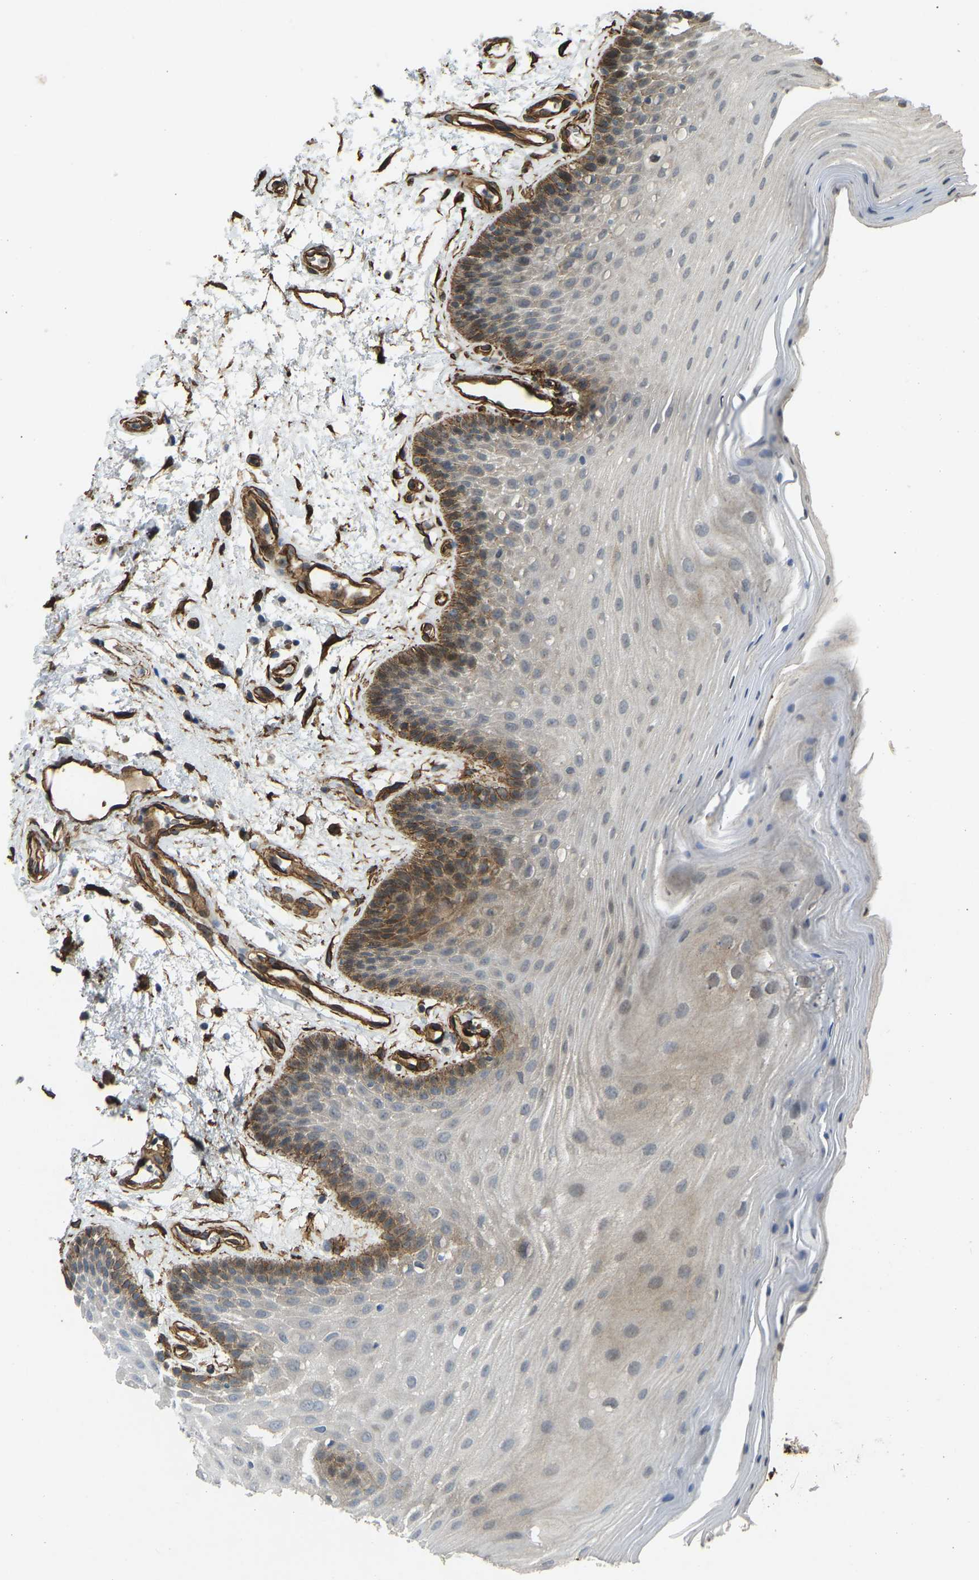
{"staining": {"intensity": "moderate", "quantity": "<25%", "location": "cytoplasmic/membranous"}, "tissue": "oral mucosa", "cell_type": "Squamous epithelial cells", "image_type": "normal", "snomed": [{"axis": "morphology", "description": "Normal tissue, NOS"}, {"axis": "morphology", "description": "Squamous cell carcinoma, NOS"}, {"axis": "topography", "description": "Oral tissue"}, {"axis": "topography", "description": "Head-Neck"}], "caption": "Oral mucosa stained for a protein exhibits moderate cytoplasmic/membranous positivity in squamous epithelial cells.", "gene": "NMB", "patient": {"sex": "male", "age": 71}}